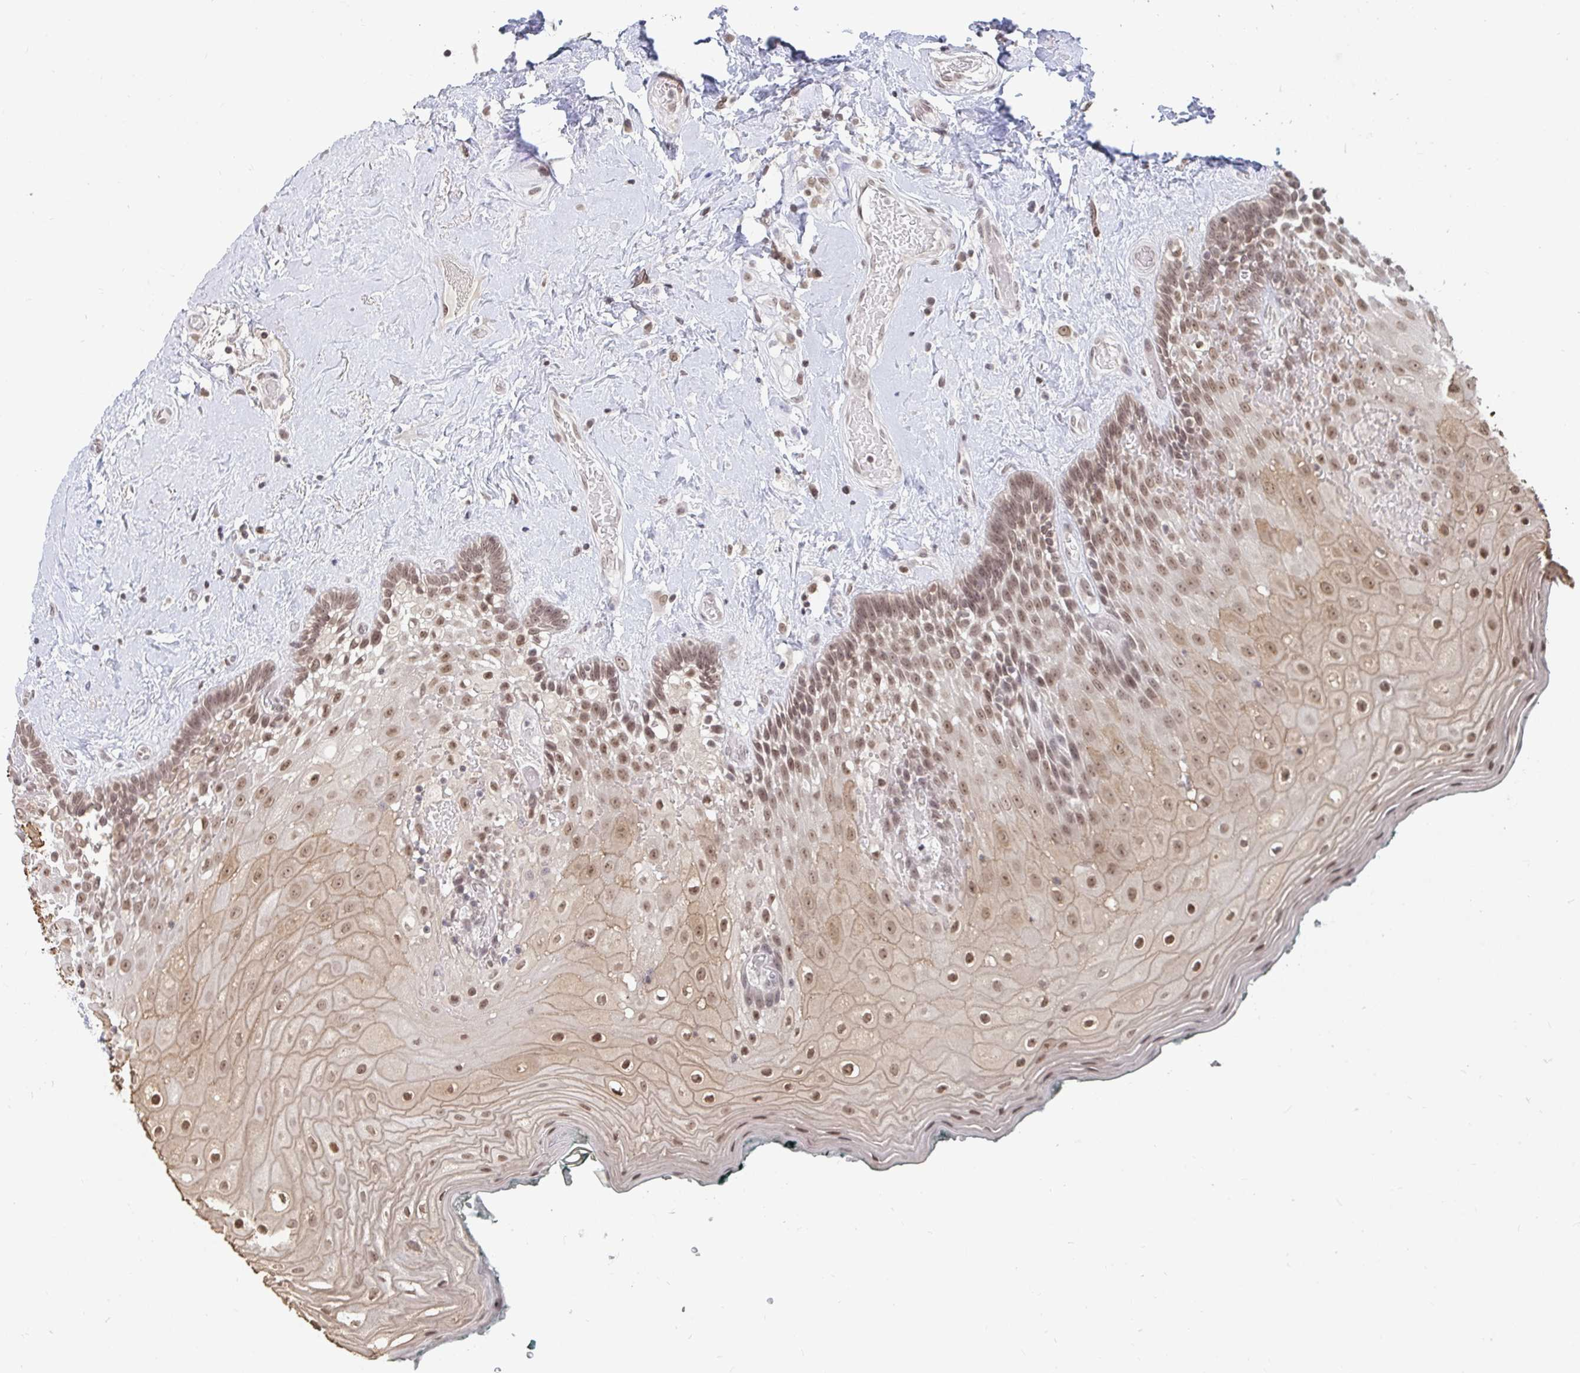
{"staining": {"intensity": "moderate", "quantity": ">75%", "location": "cytoplasmic/membranous,nuclear"}, "tissue": "oral mucosa", "cell_type": "Squamous epithelial cells", "image_type": "normal", "snomed": [{"axis": "morphology", "description": "Normal tissue, NOS"}, {"axis": "morphology", "description": "Squamous cell carcinoma, NOS"}, {"axis": "topography", "description": "Oral tissue"}, {"axis": "topography", "description": "Head-Neck"}], "caption": "Moderate cytoplasmic/membranous,nuclear expression for a protein is appreciated in approximately >75% of squamous epithelial cells of benign oral mucosa using immunohistochemistry.", "gene": "TRIP12", "patient": {"sex": "male", "age": 64}}